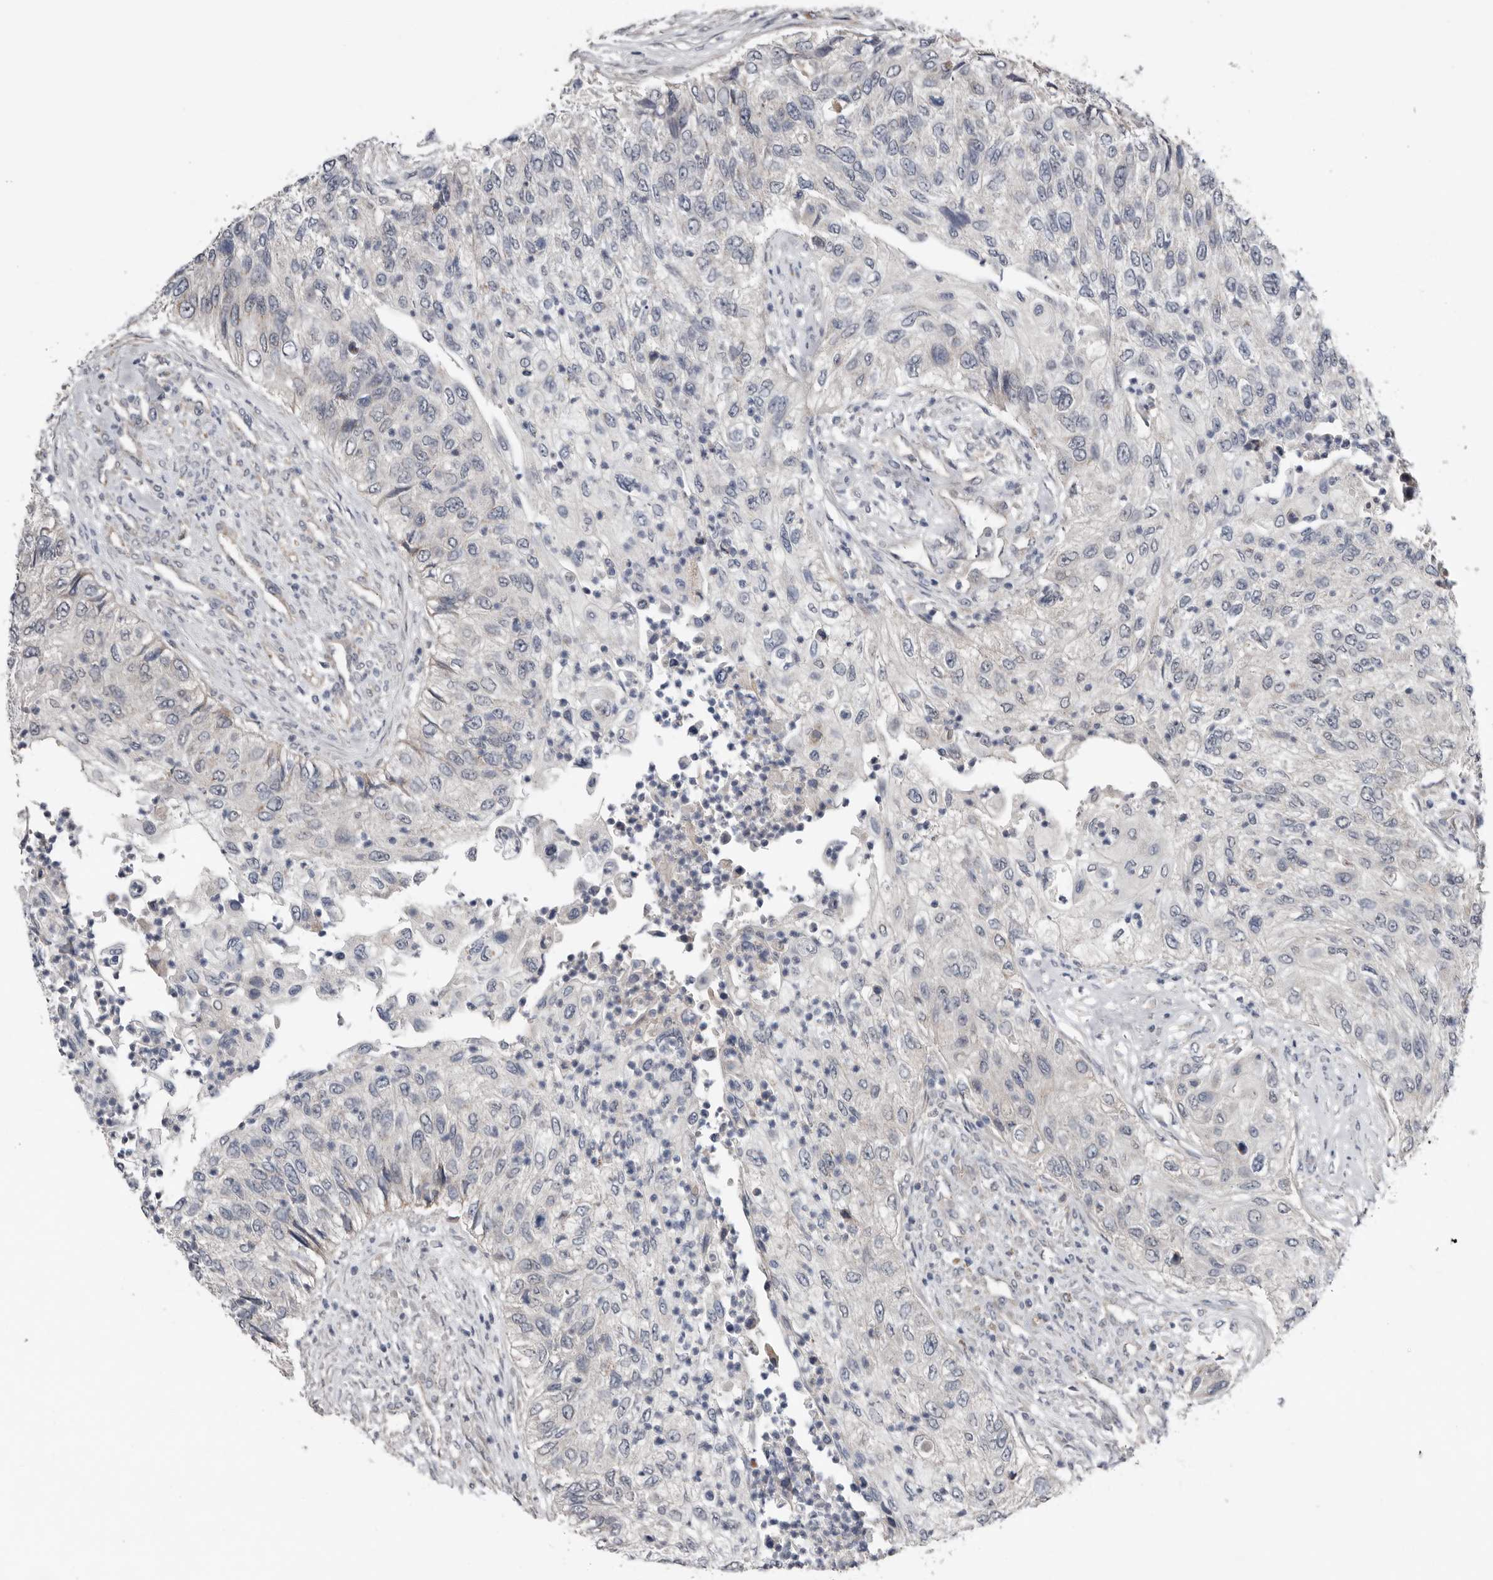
{"staining": {"intensity": "negative", "quantity": "none", "location": "none"}, "tissue": "urothelial cancer", "cell_type": "Tumor cells", "image_type": "cancer", "snomed": [{"axis": "morphology", "description": "Urothelial carcinoma, High grade"}, {"axis": "topography", "description": "Urinary bladder"}], "caption": "There is no significant positivity in tumor cells of urothelial cancer.", "gene": "RANBP17", "patient": {"sex": "female", "age": 60}}